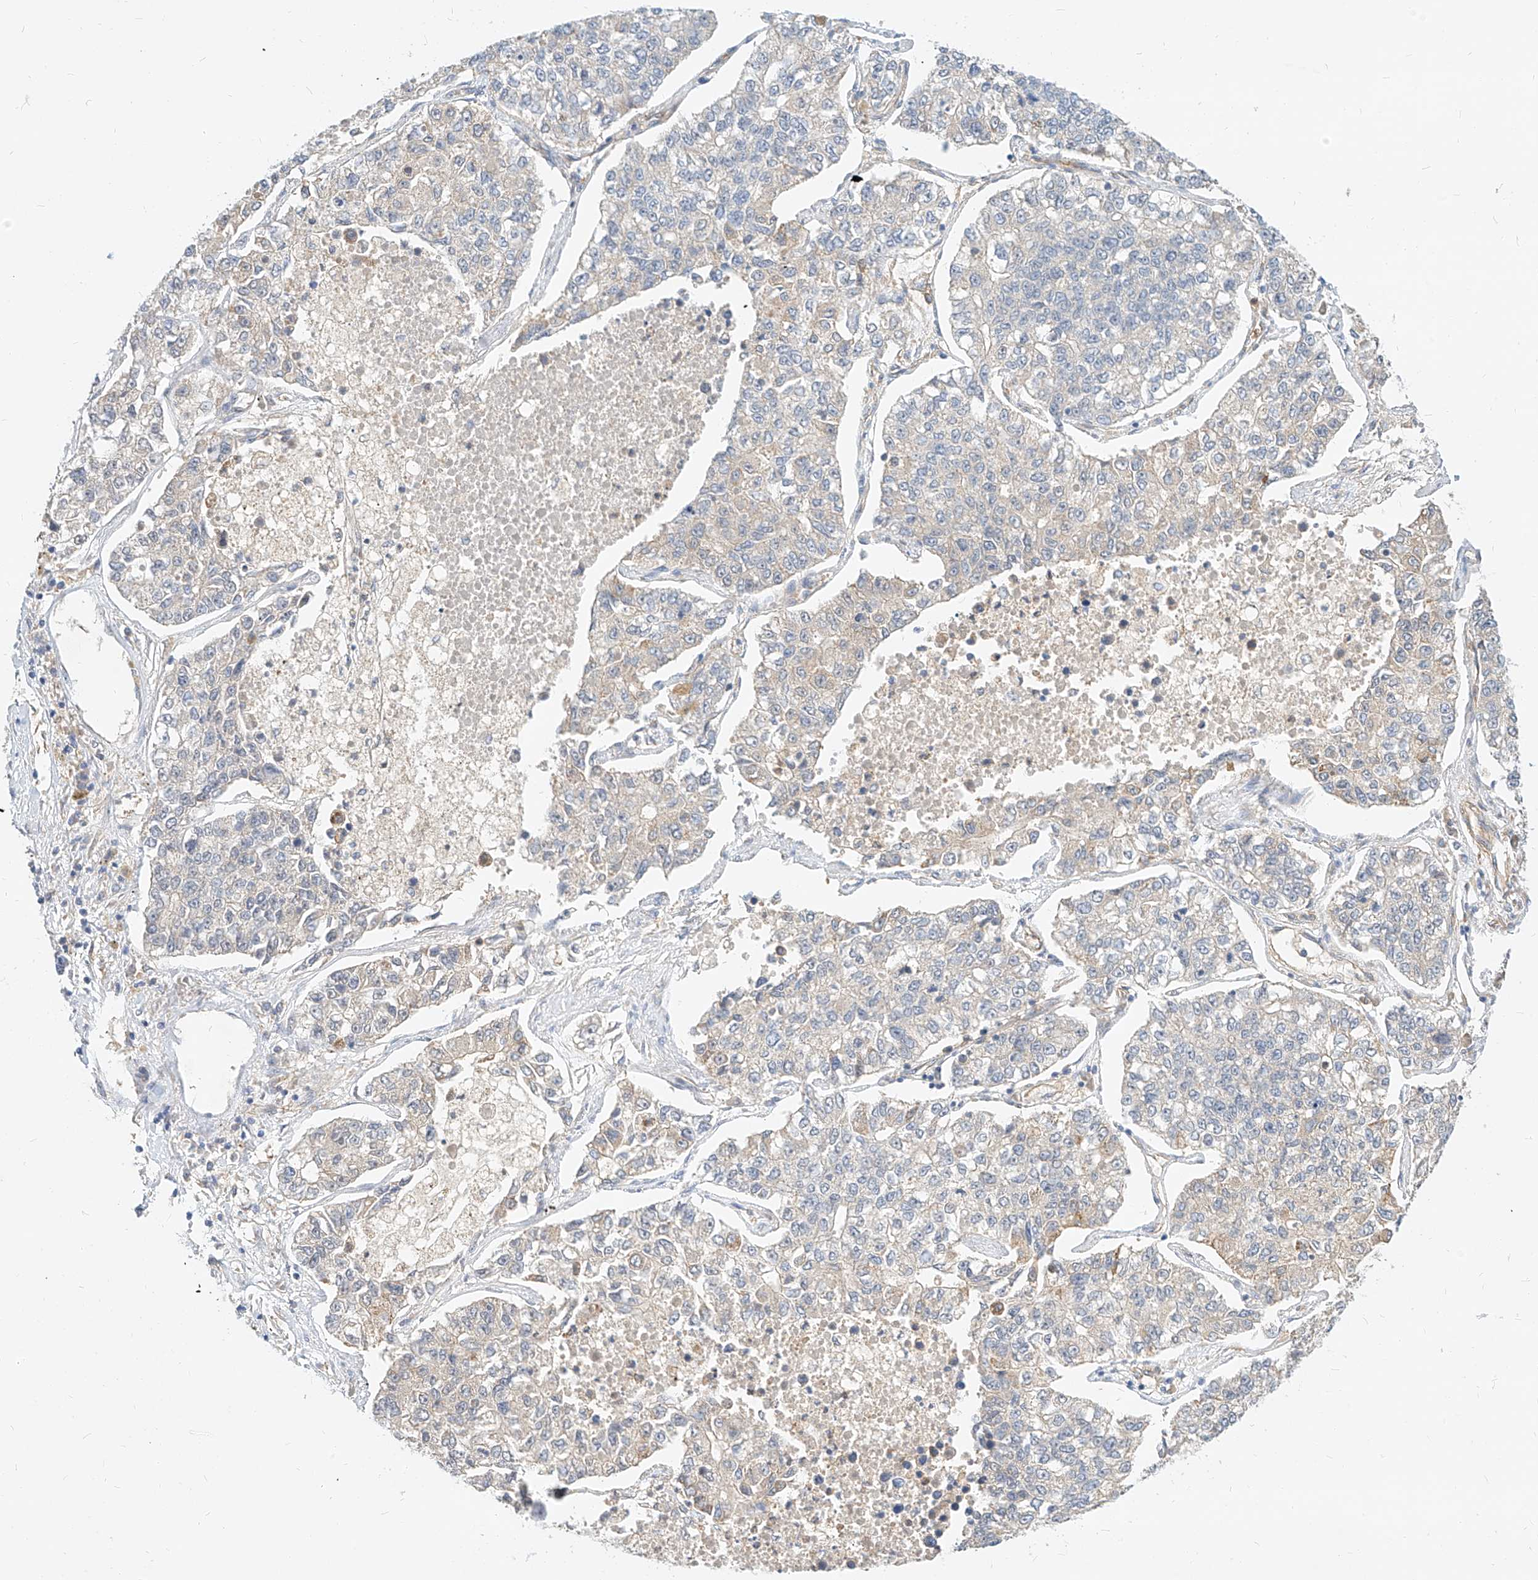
{"staining": {"intensity": "negative", "quantity": "none", "location": "none"}, "tissue": "lung cancer", "cell_type": "Tumor cells", "image_type": "cancer", "snomed": [{"axis": "morphology", "description": "Adenocarcinoma, NOS"}, {"axis": "topography", "description": "Lung"}], "caption": "Tumor cells are negative for protein expression in human lung cancer (adenocarcinoma).", "gene": "NFAM1", "patient": {"sex": "male", "age": 49}}